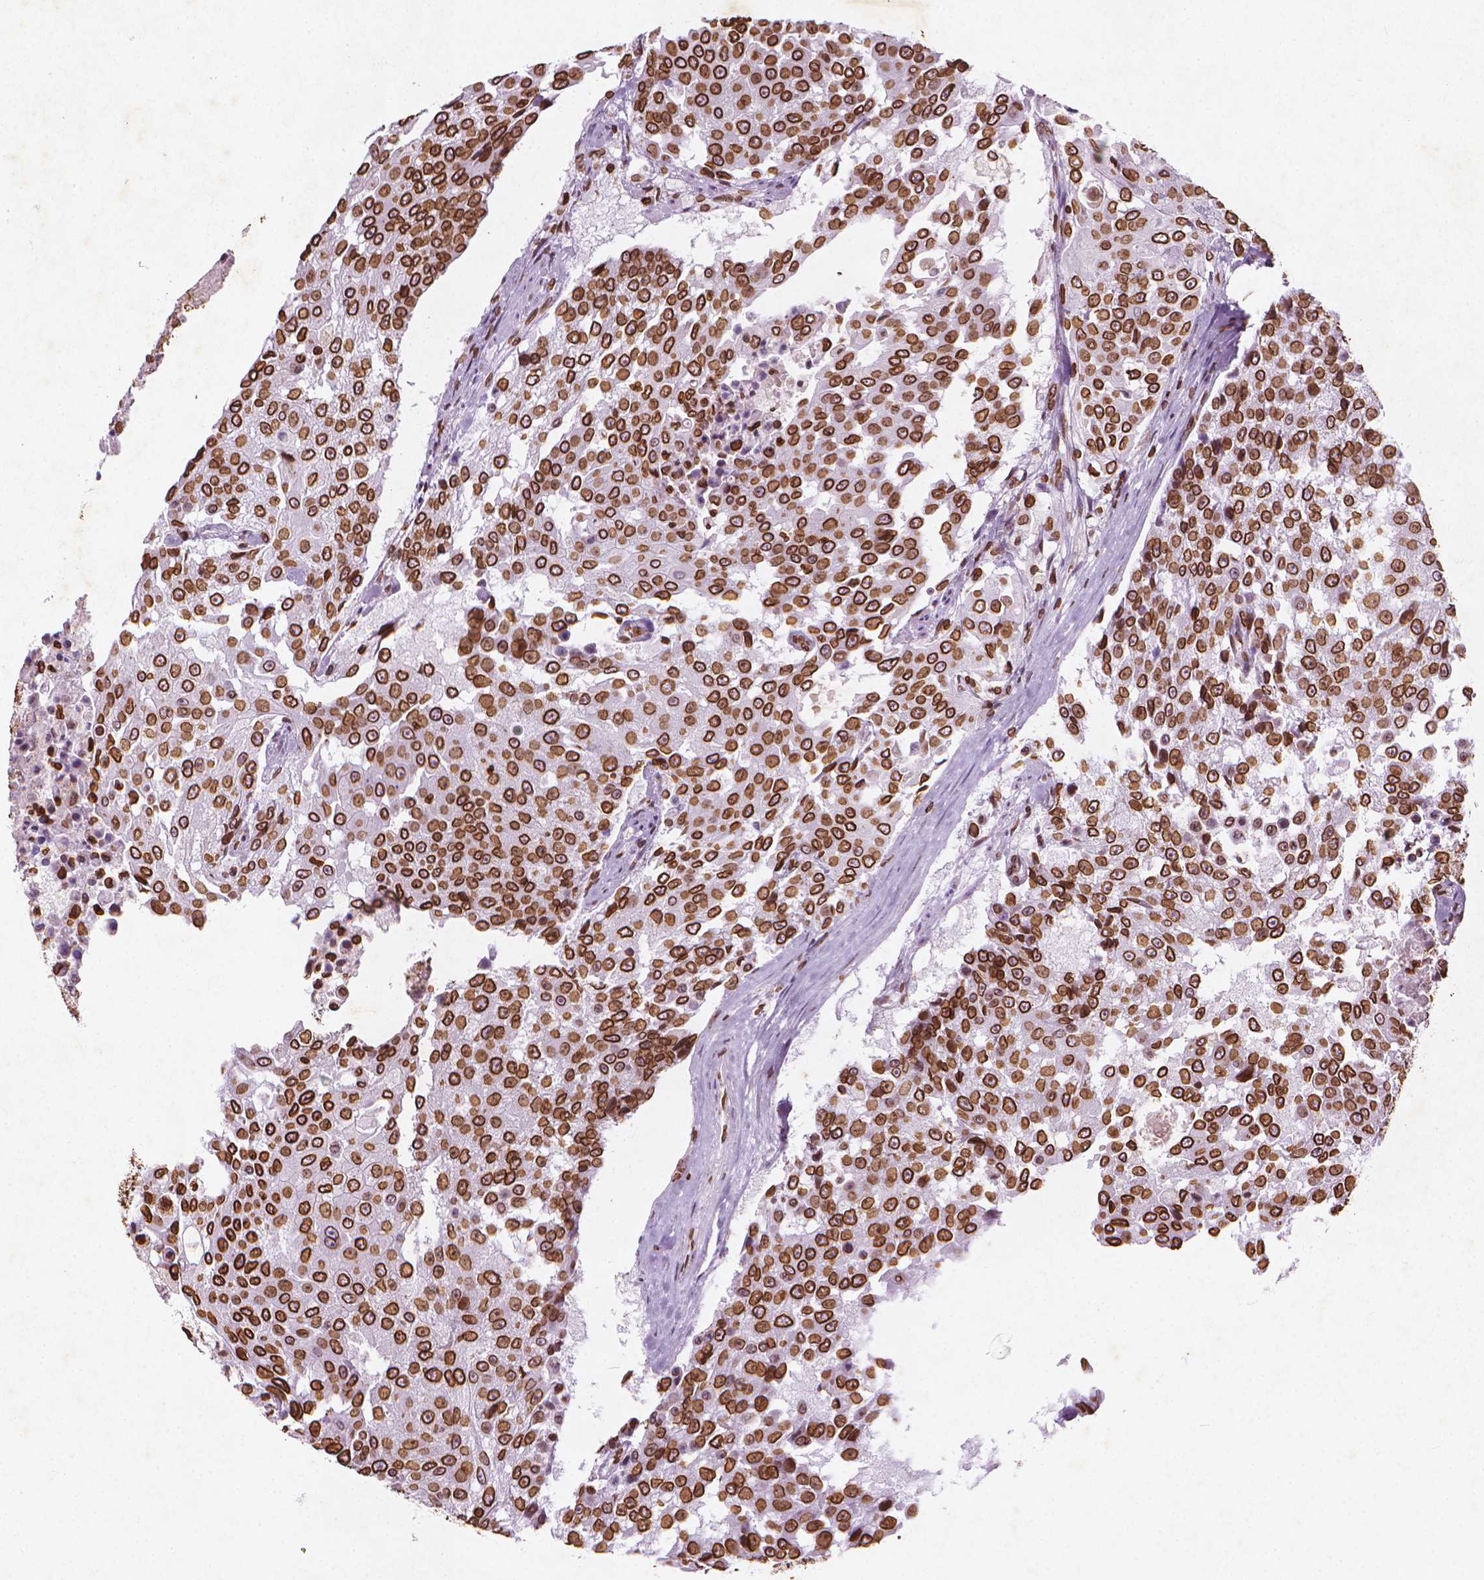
{"staining": {"intensity": "strong", "quantity": ">75%", "location": "cytoplasmic/membranous,nuclear"}, "tissue": "urothelial cancer", "cell_type": "Tumor cells", "image_type": "cancer", "snomed": [{"axis": "morphology", "description": "Urothelial carcinoma, High grade"}, {"axis": "topography", "description": "Urinary bladder"}], "caption": "An immunohistochemistry (IHC) histopathology image of tumor tissue is shown. Protein staining in brown shows strong cytoplasmic/membranous and nuclear positivity in high-grade urothelial carcinoma within tumor cells. The protein of interest is stained brown, and the nuclei are stained in blue (DAB IHC with brightfield microscopy, high magnification).", "gene": "LMNB1", "patient": {"sex": "female", "age": 63}}